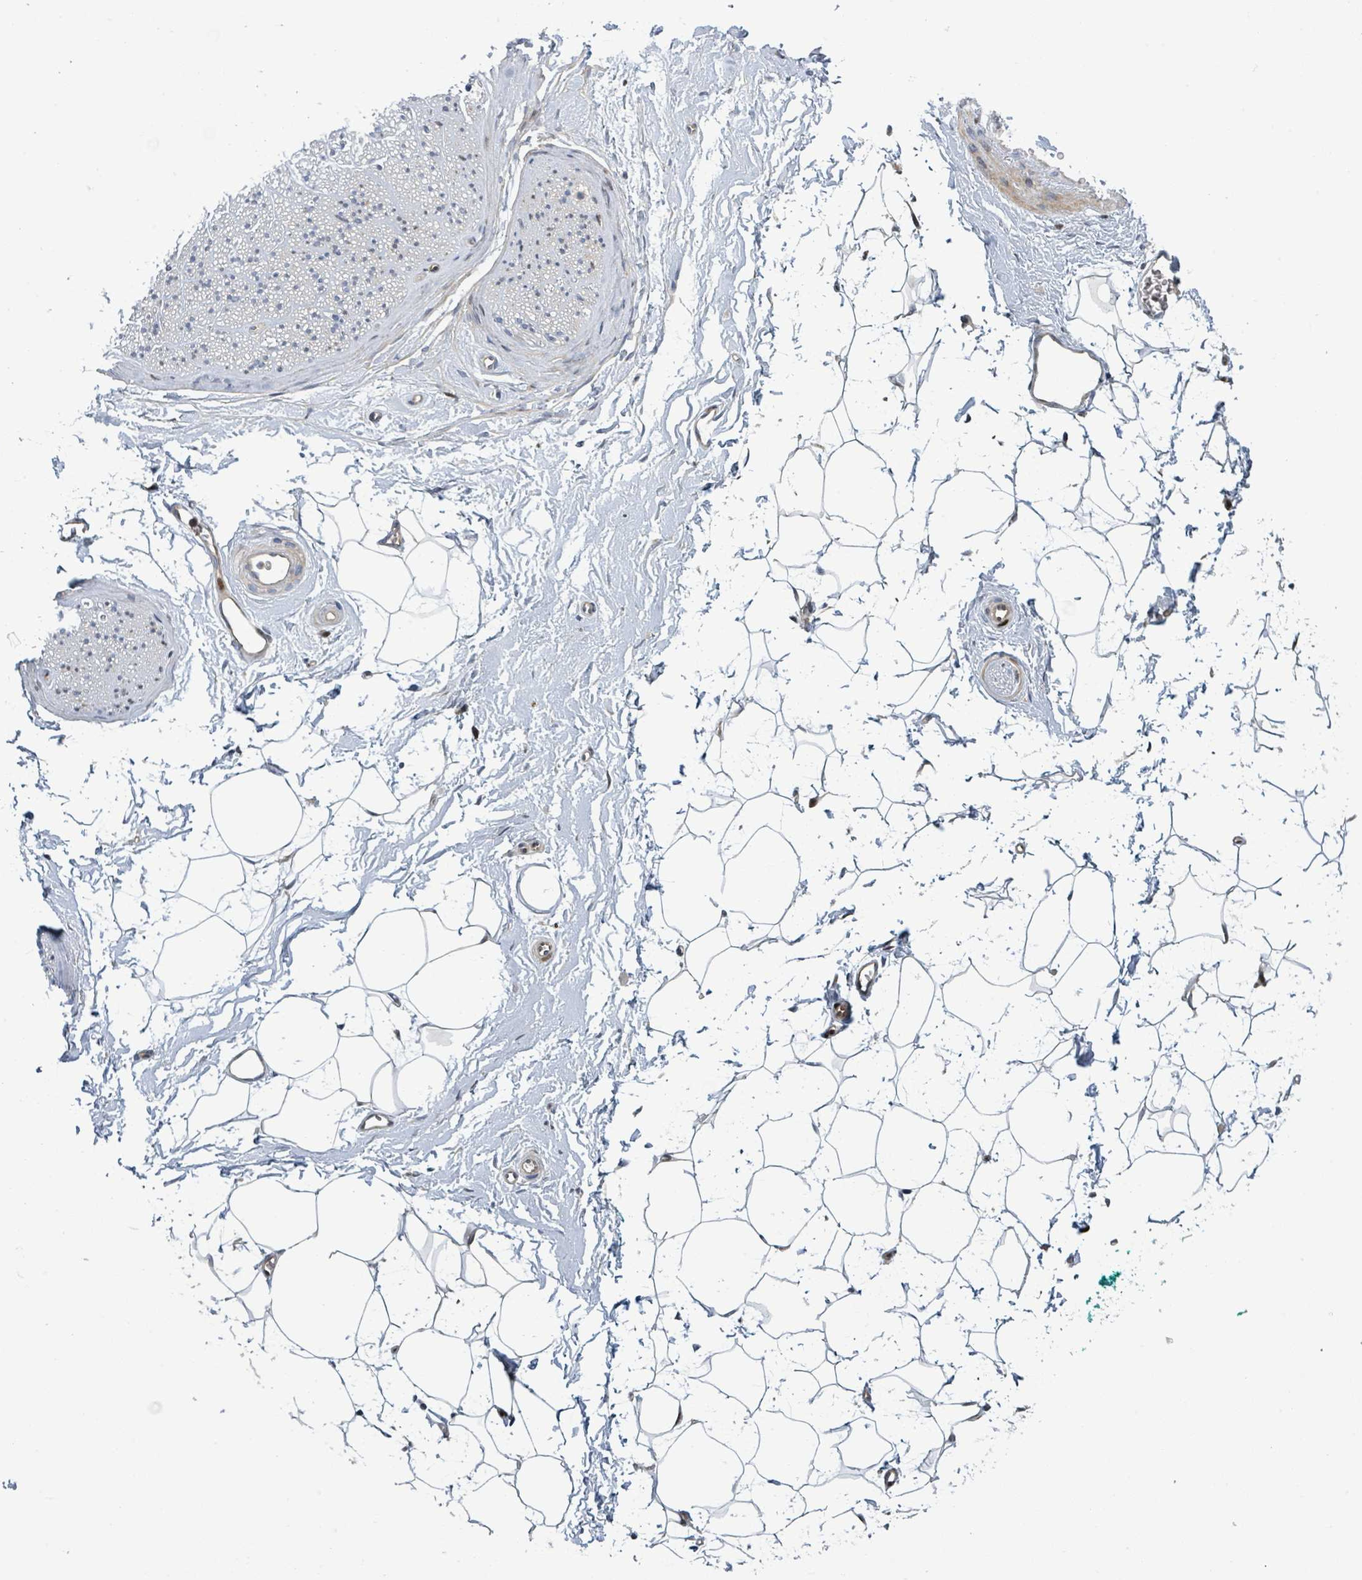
{"staining": {"intensity": "negative", "quantity": "none", "location": "none"}, "tissue": "adipose tissue", "cell_type": "Adipocytes", "image_type": "normal", "snomed": [{"axis": "morphology", "description": "Normal tissue, NOS"}, {"axis": "morphology", "description": "Adenocarcinoma, High grade"}, {"axis": "topography", "description": "Prostate"}, {"axis": "topography", "description": "Peripheral nerve tissue"}], "caption": "DAB (3,3'-diaminobenzidine) immunohistochemical staining of benign adipose tissue exhibits no significant staining in adipocytes.", "gene": "CFAP210", "patient": {"sex": "male", "age": 68}}